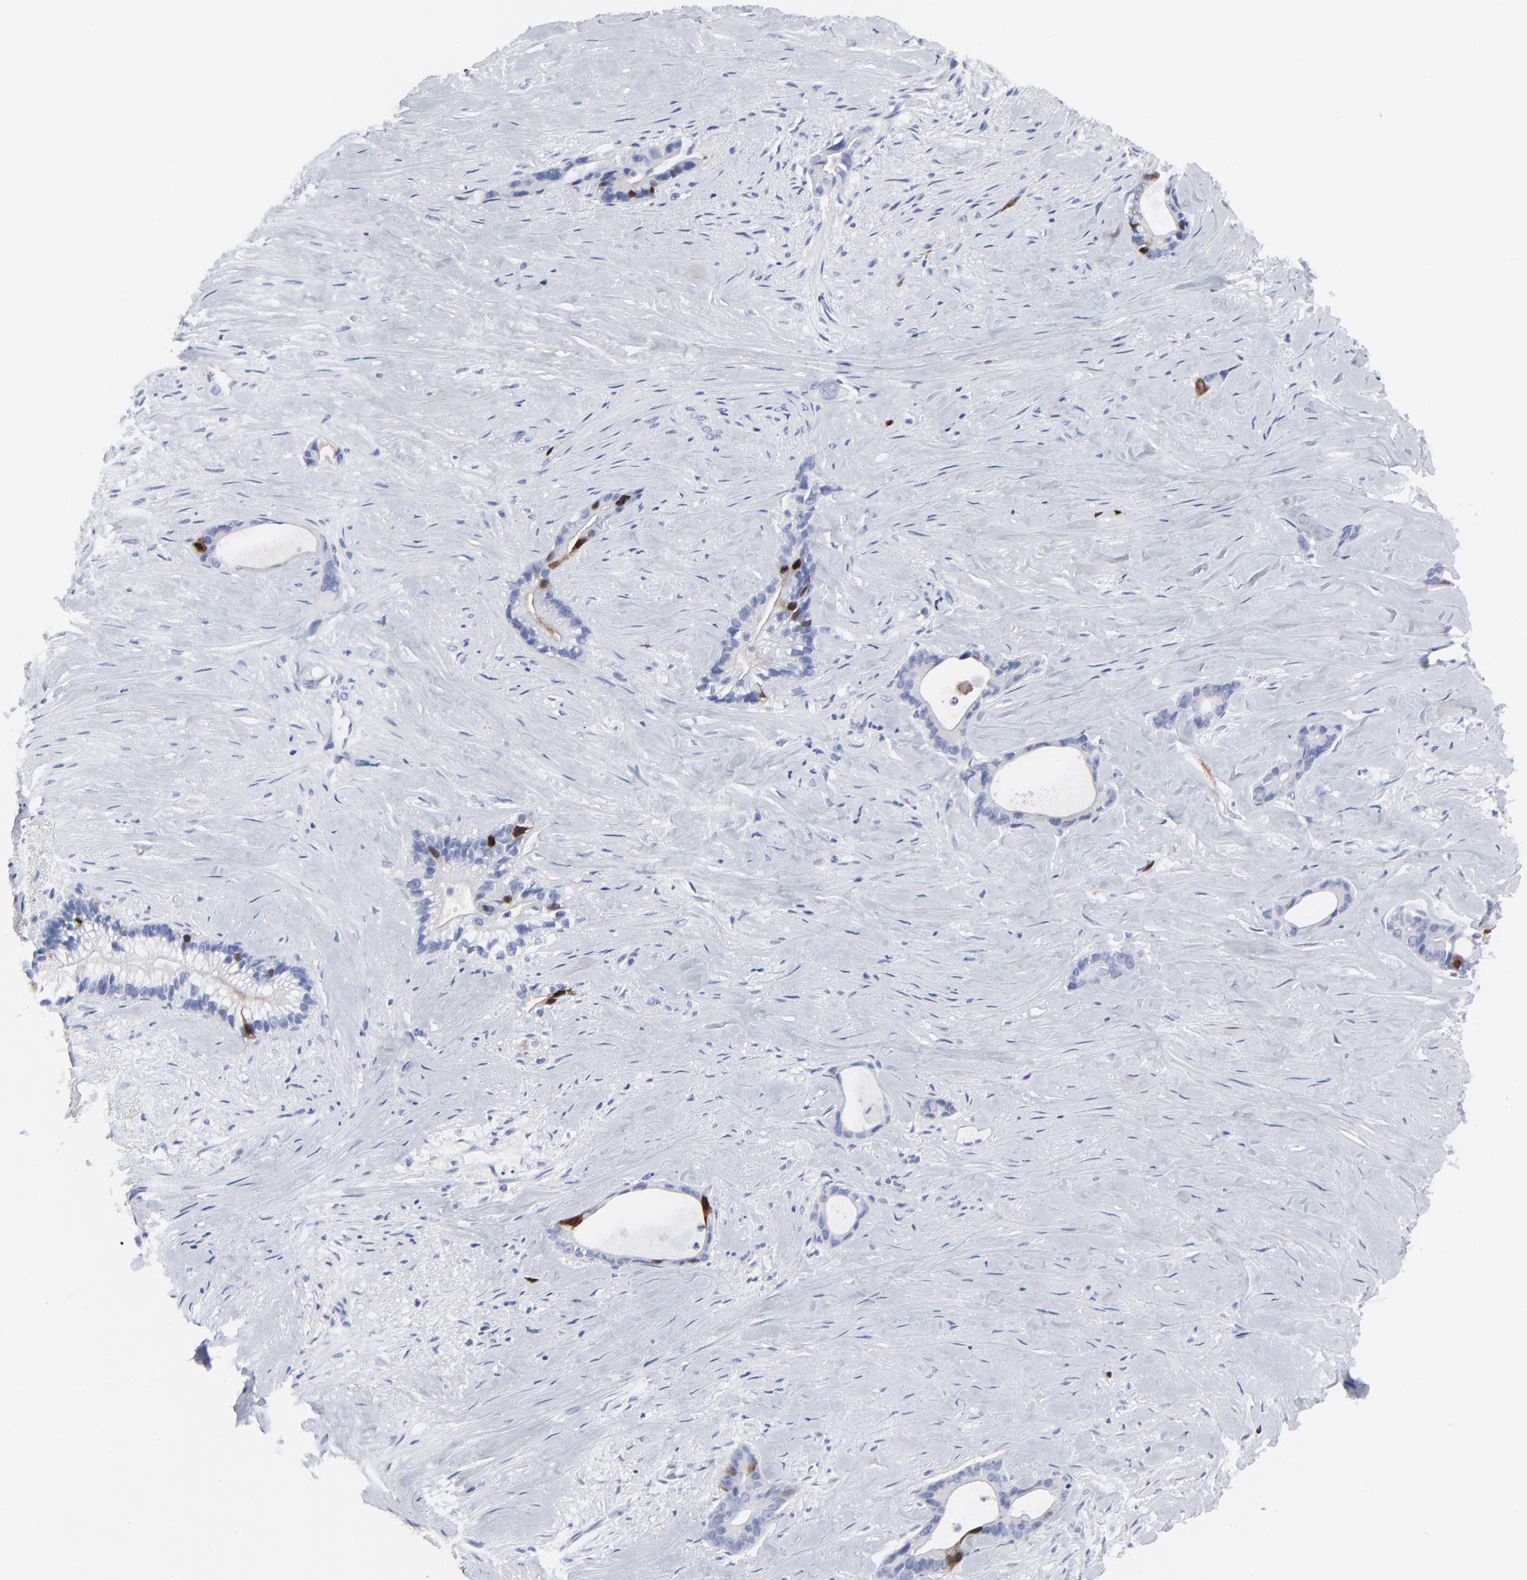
{"staining": {"intensity": "strong", "quantity": "<25%", "location": "cytoplasmic/membranous,nuclear"}, "tissue": "liver cancer", "cell_type": "Tumor cells", "image_type": "cancer", "snomed": [{"axis": "morphology", "description": "Cholangiocarcinoma"}, {"axis": "topography", "description": "Liver"}], "caption": "Immunohistochemistry (IHC) of human cholangiocarcinoma (liver) reveals medium levels of strong cytoplasmic/membranous and nuclear expression in about <25% of tumor cells.", "gene": "CDK1", "patient": {"sex": "female", "age": 55}}